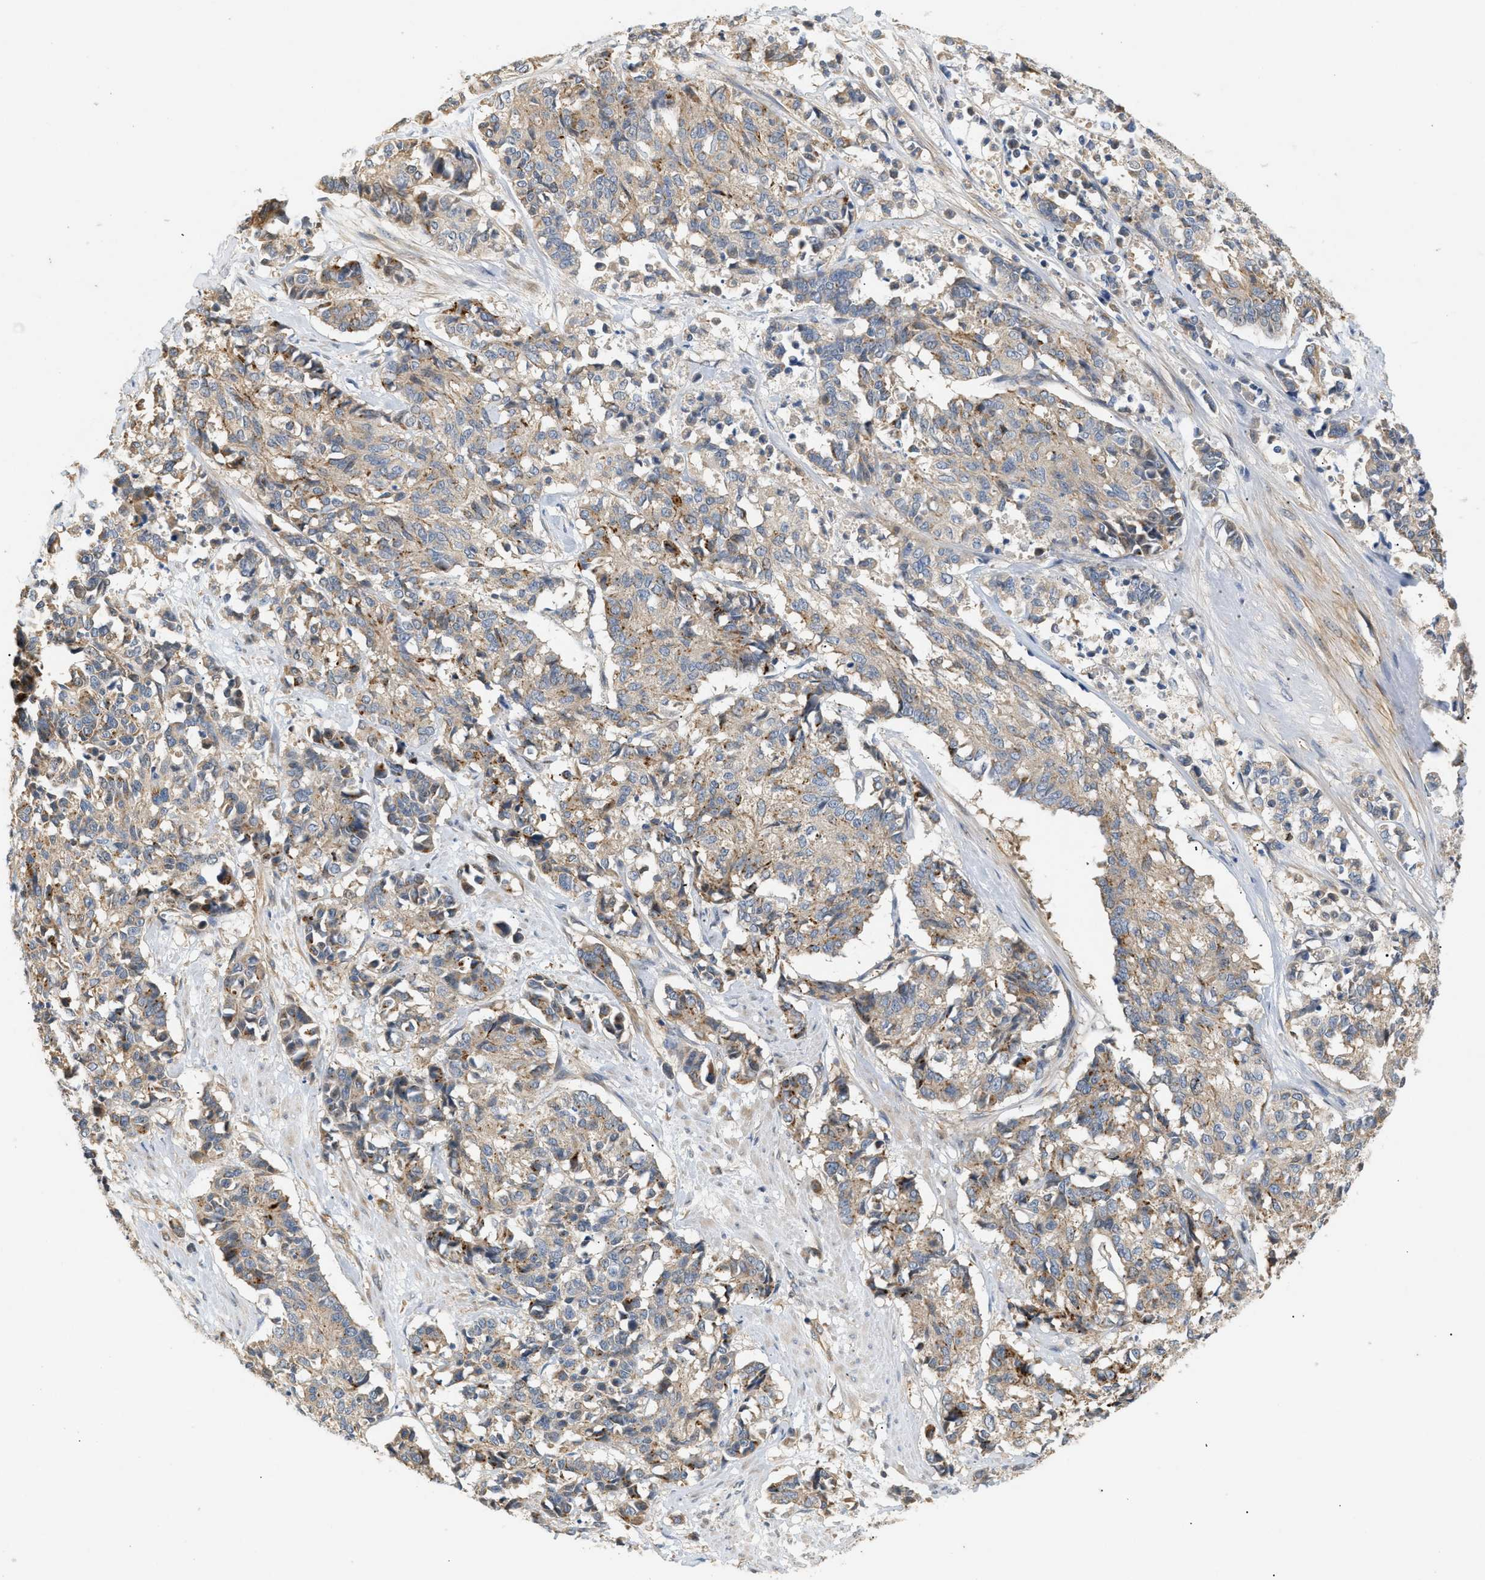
{"staining": {"intensity": "weak", "quantity": ">75%", "location": "cytoplasmic/membranous"}, "tissue": "cervical cancer", "cell_type": "Tumor cells", "image_type": "cancer", "snomed": [{"axis": "morphology", "description": "Squamous cell carcinoma, NOS"}, {"axis": "topography", "description": "Cervix"}], "caption": "Protein staining reveals weak cytoplasmic/membranous positivity in approximately >75% of tumor cells in squamous cell carcinoma (cervical). (IHC, brightfield microscopy, high magnification).", "gene": "FARS2", "patient": {"sex": "female", "age": 35}}